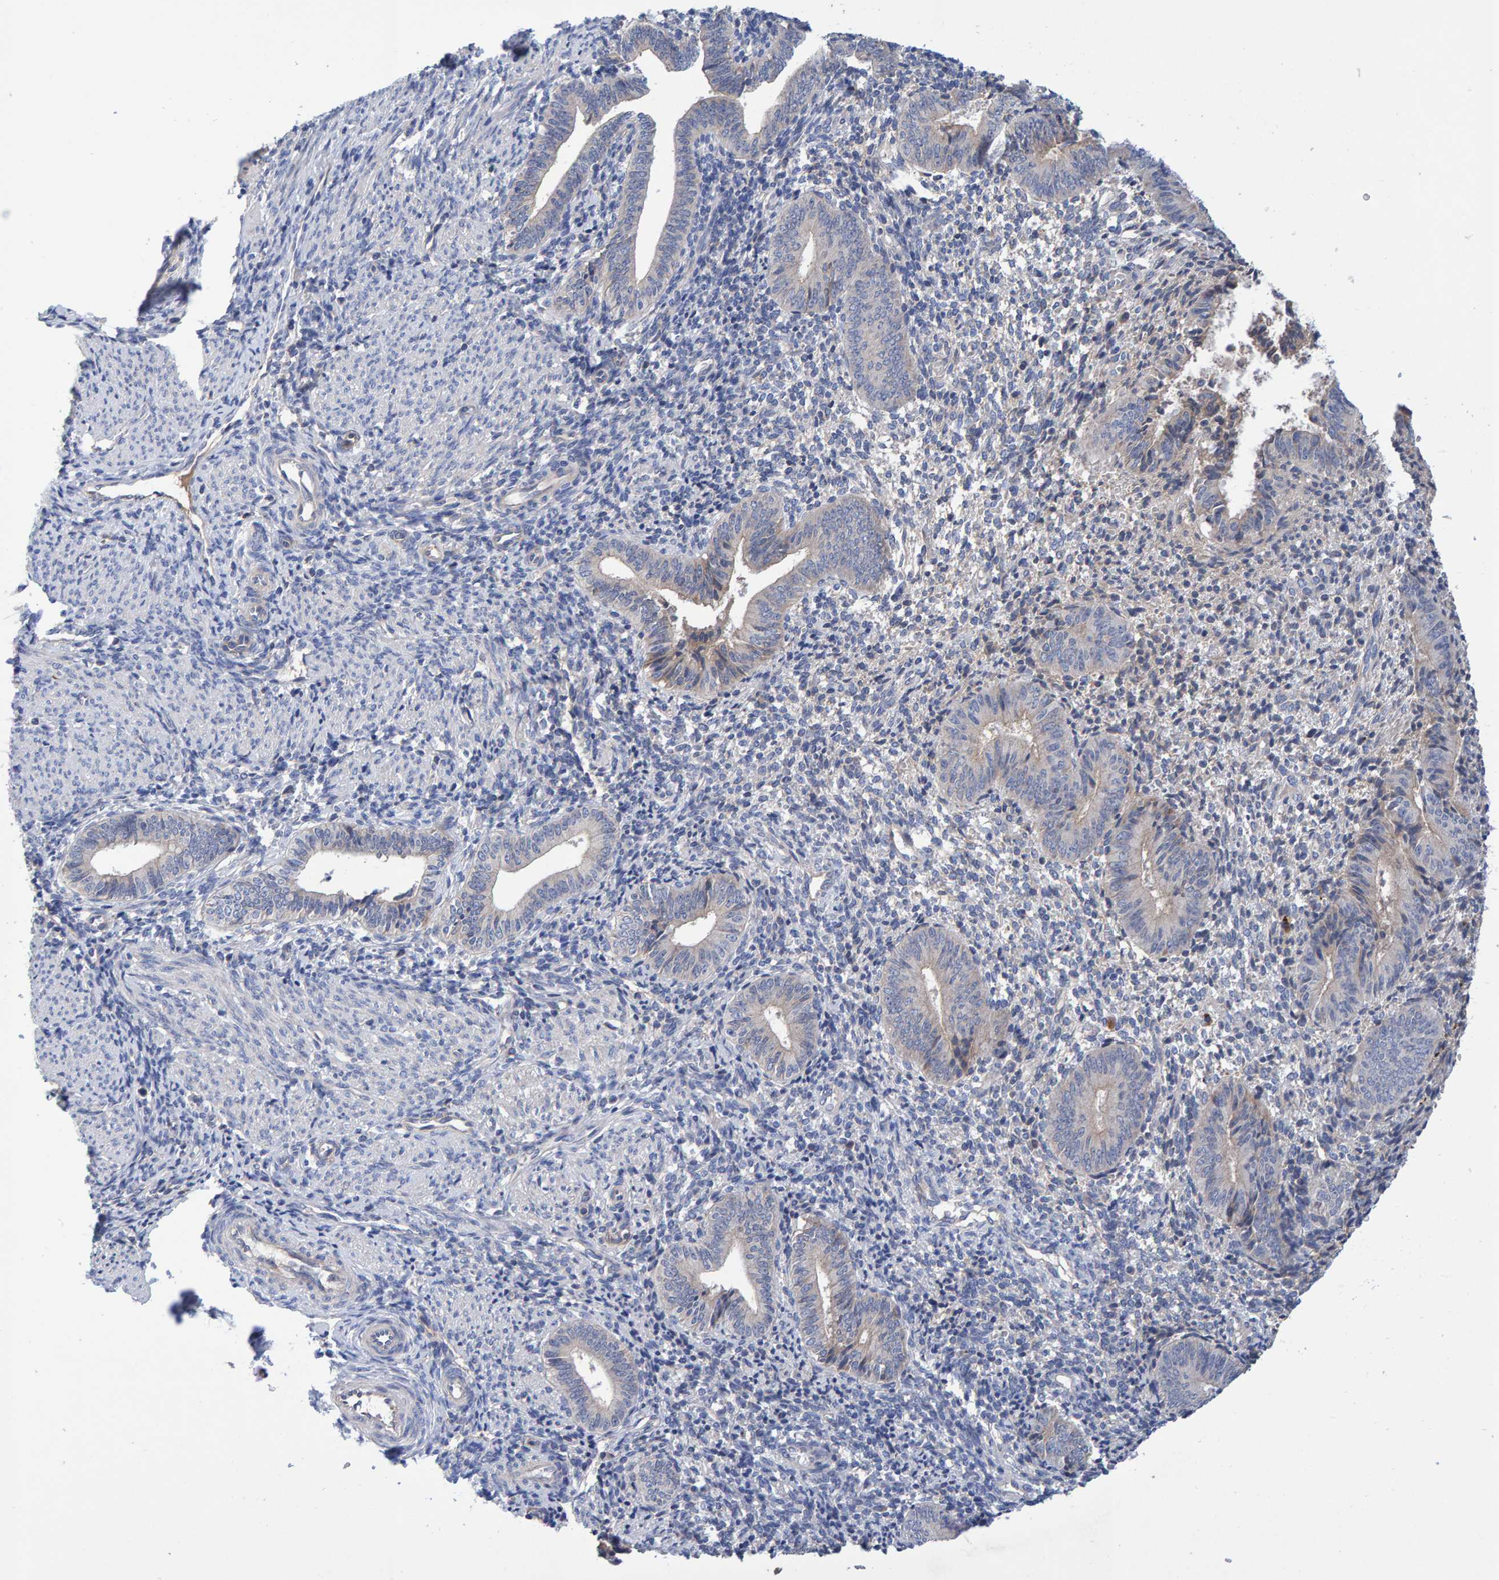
{"staining": {"intensity": "negative", "quantity": "none", "location": "none"}, "tissue": "endometrium", "cell_type": "Cells in endometrial stroma", "image_type": "normal", "snomed": [{"axis": "morphology", "description": "Normal tissue, NOS"}, {"axis": "topography", "description": "Uterus"}, {"axis": "topography", "description": "Endometrium"}], "caption": "The histopathology image demonstrates no staining of cells in endometrial stroma in benign endometrium. (Immunohistochemistry, brightfield microscopy, high magnification).", "gene": "EFR3A", "patient": {"sex": "female", "age": 33}}